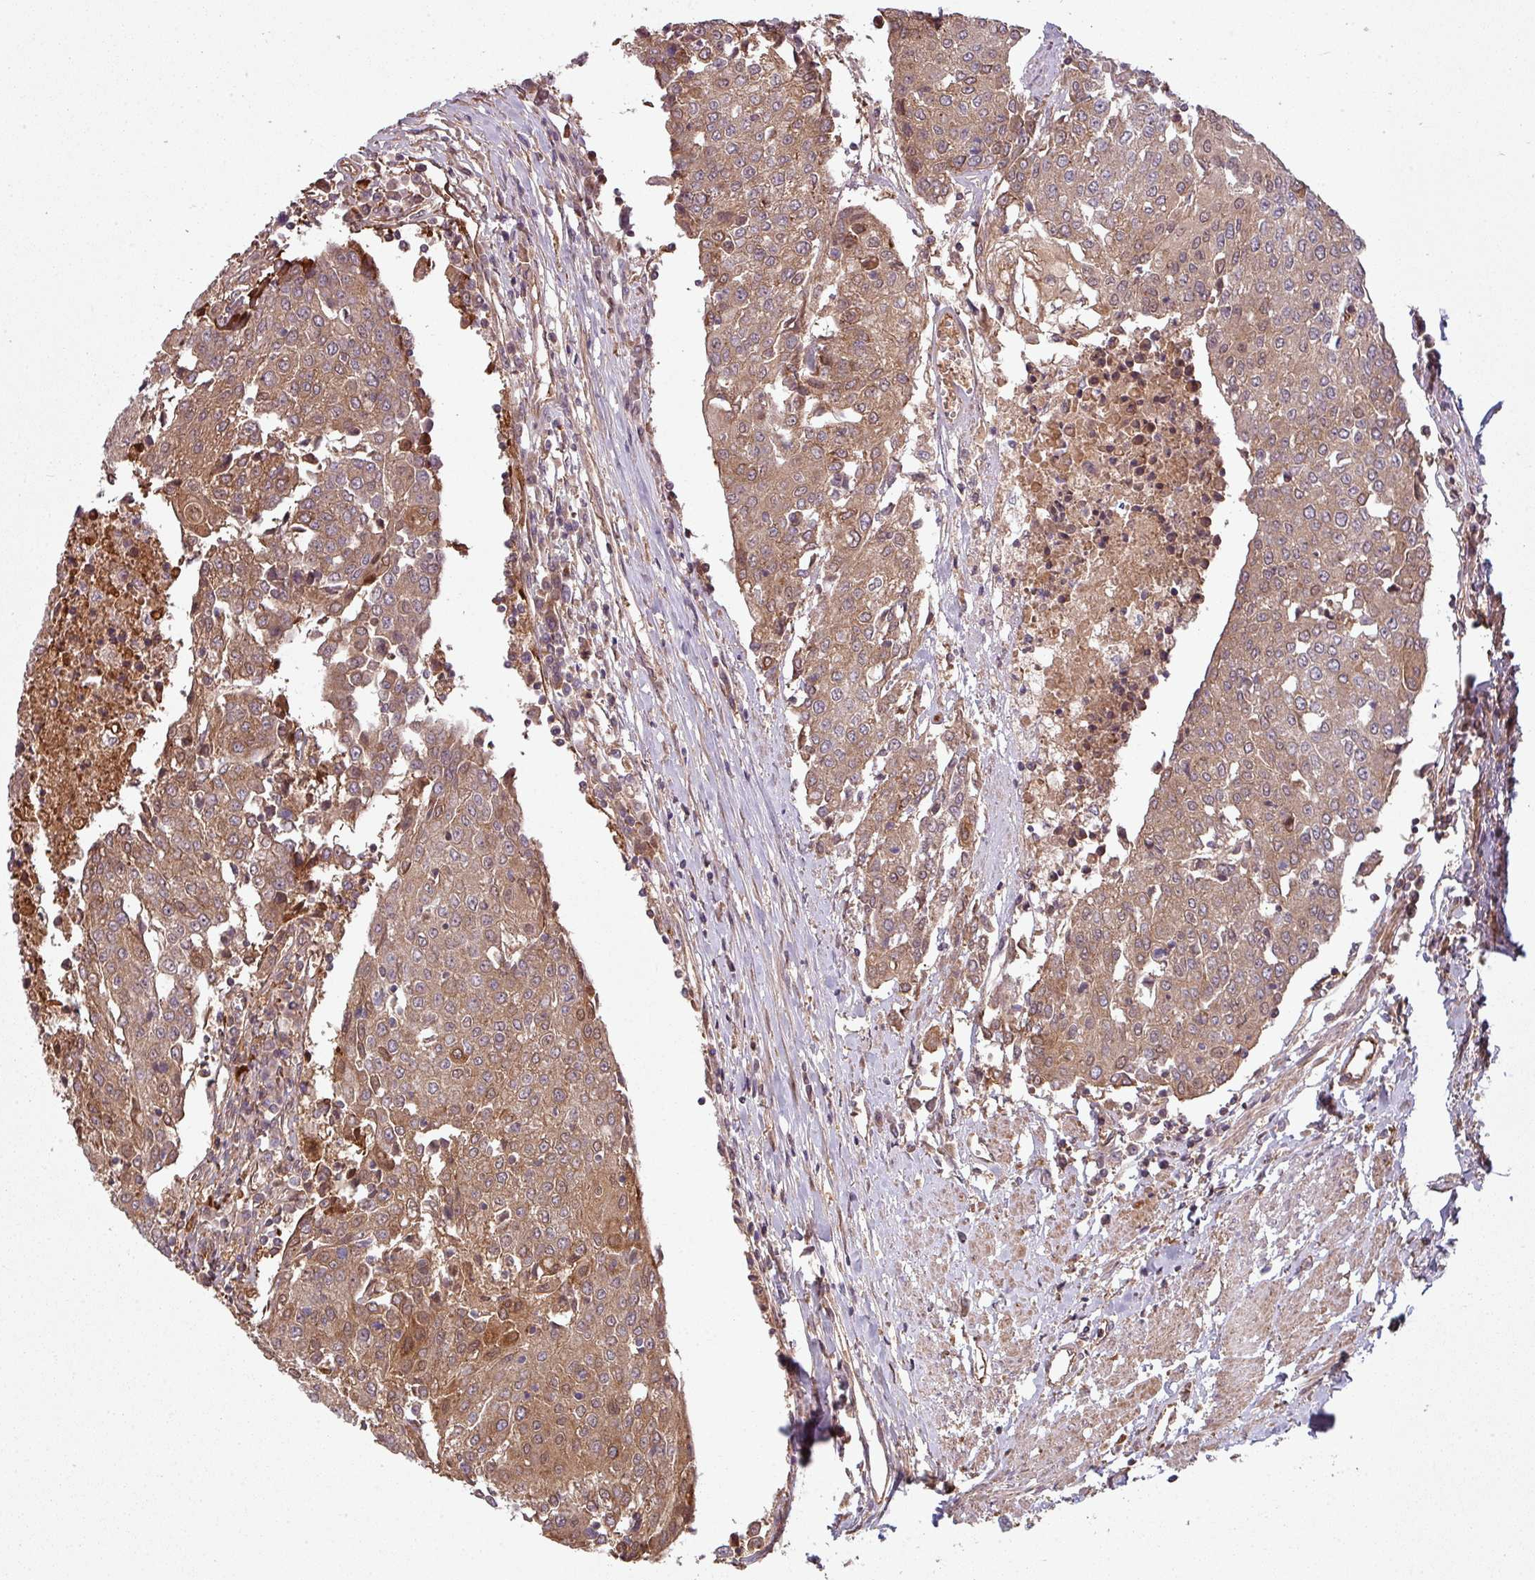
{"staining": {"intensity": "moderate", "quantity": ">75%", "location": "cytoplasmic/membranous,nuclear"}, "tissue": "urothelial cancer", "cell_type": "Tumor cells", "image_type": "cancer", "snomed": [{"axis": "morphology", "description": "Urothelial carcinoma, High grade"}, {"axis": "topography", "description": "Urinary bladder"}], "caption": "IHC (DAB) staining of urothelial cancer displays moderate cytoplasmic/membranous and nuclear protein positivity in approximately >75% of tumor cells.", "gene": "SNRNP25", "patient": {"sex": "female", "age": 85}}